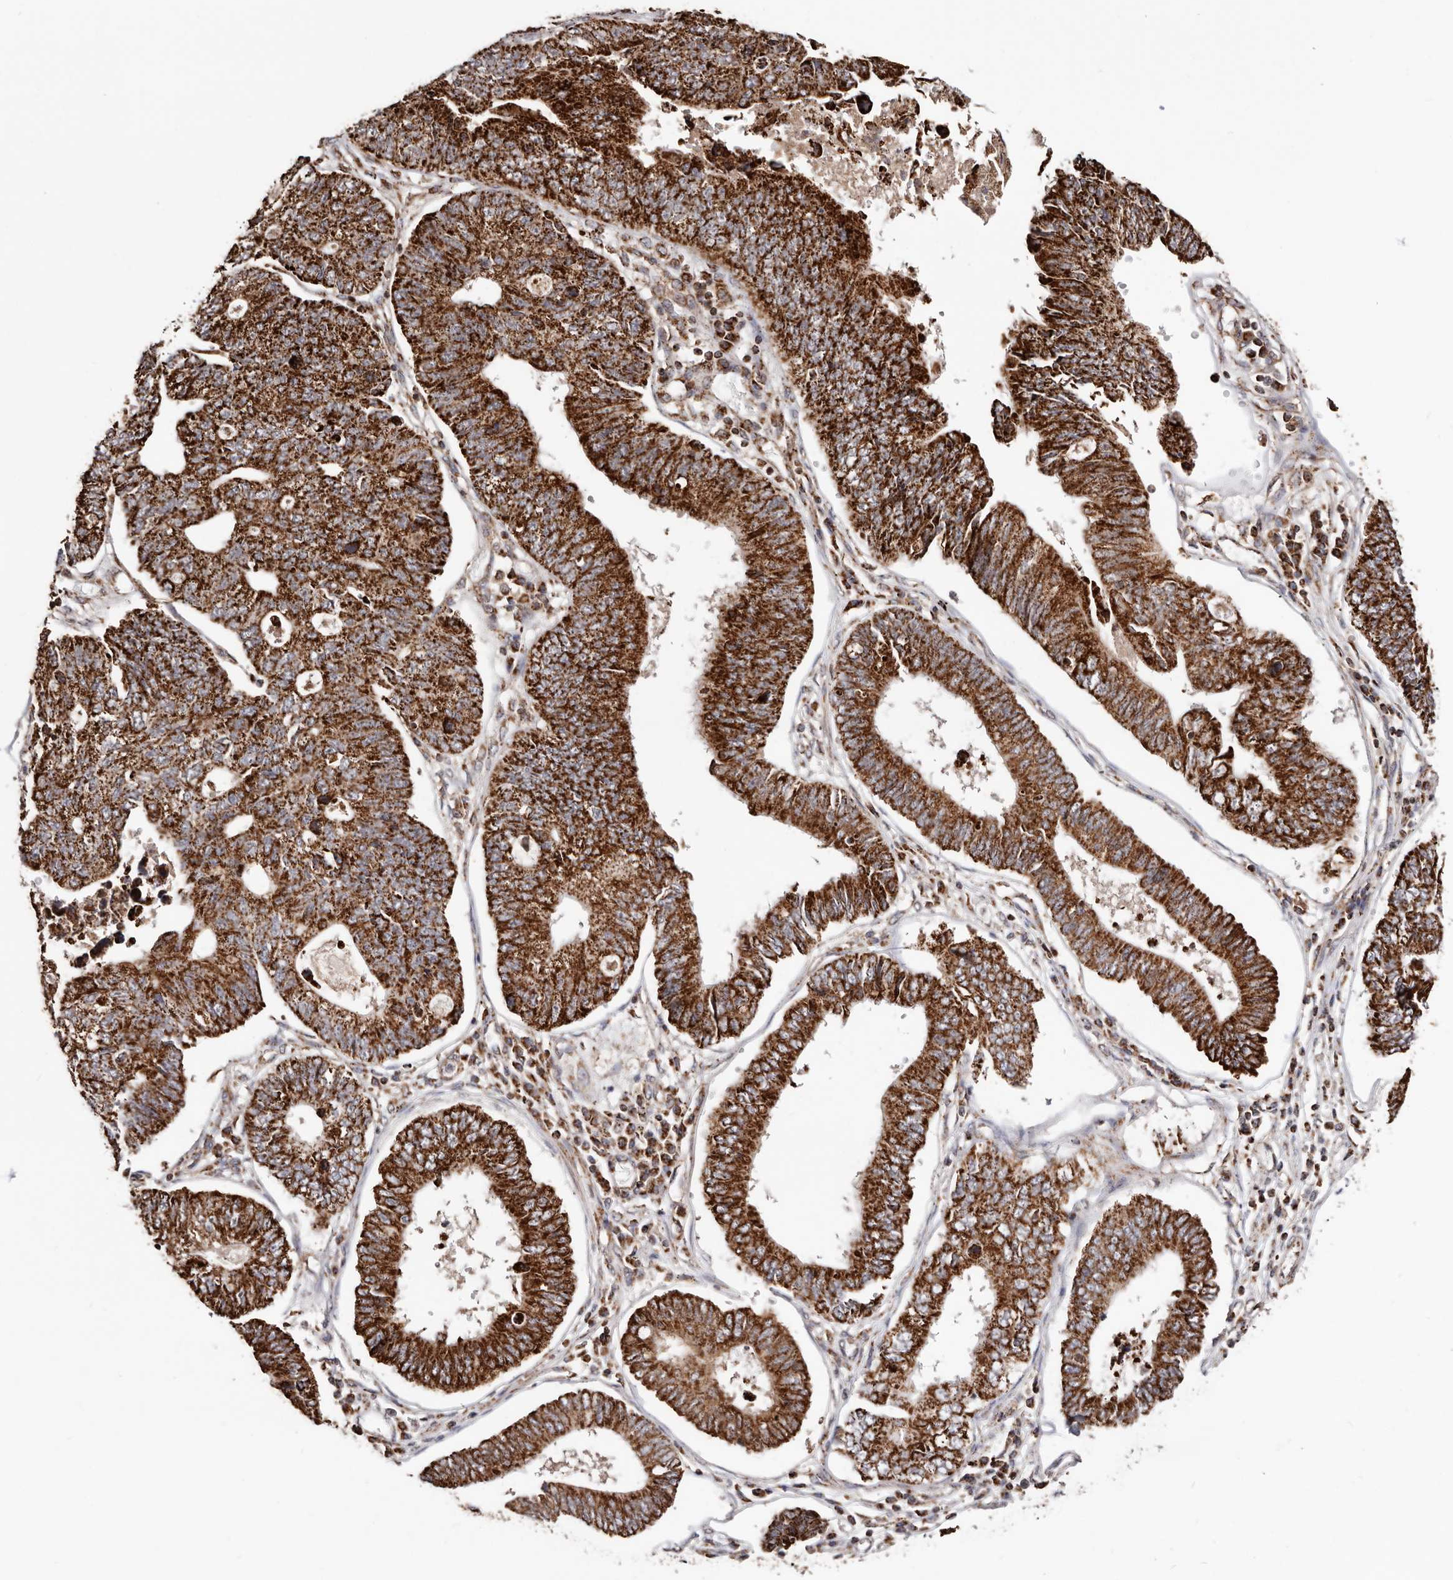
{"staining": {"intensity": "strong", "quantity": ">75%", "location": "cytoplasmic/membranous"}, "tissue": "stomach cancer", "cell_type": "Tumor cells", "image_type": "cancer", "snomed": [{"axis": "morphology", "description": "Adenocarcinoma, NOS"}, {"axis": "topography", "description": "Stomach"}], "caption": "DAB immunohistochemical staining of human adenocarcinoma (stomach) reveals strong cytoplasmic/membranous protein staining in about >75% of tumor cells.", "gene": "PRKACB", "patient": {"sex": "male", "age": 59}}